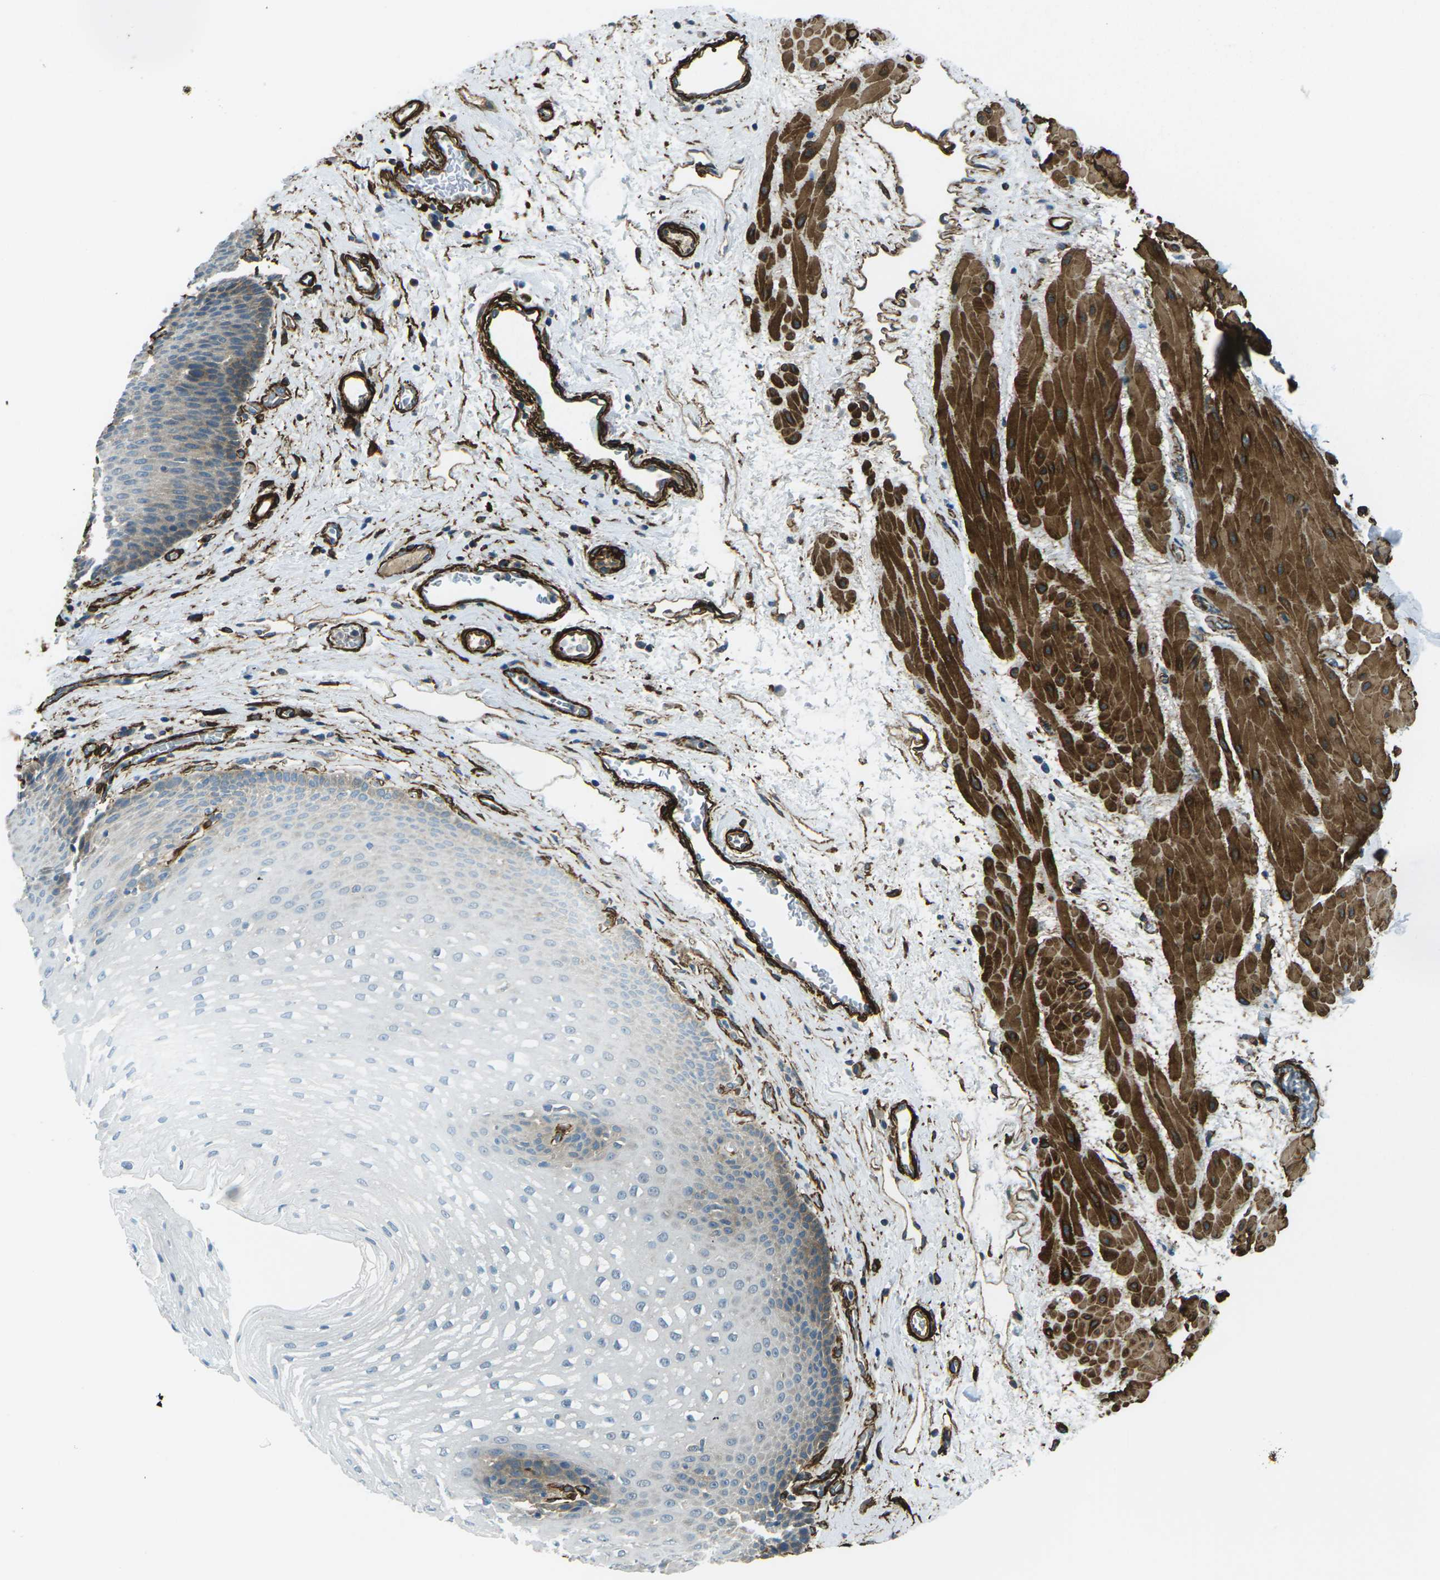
{"staining": {"intensity": "moderate", "quantity": "<25%", "location": "cytoplasmic/membranous"}, "tissue": "esophagus", "cell_type": "Squamous epithelial cells", "image_type": "normal", "snomed": [{"axis": "morphology", "description": "Normal tissue, NOS"}, {"axis": "topography", "description": "Esophagus"}], "caption": "Unremarkable esophagus exhibits moderate cytoplasmic/membranous staining in approximately <25% of squamous epithelial cells, visualized by immunohistochemistry.", "gene": "GRAMD1C", "patient": {"sex": "male", "age": 48}}